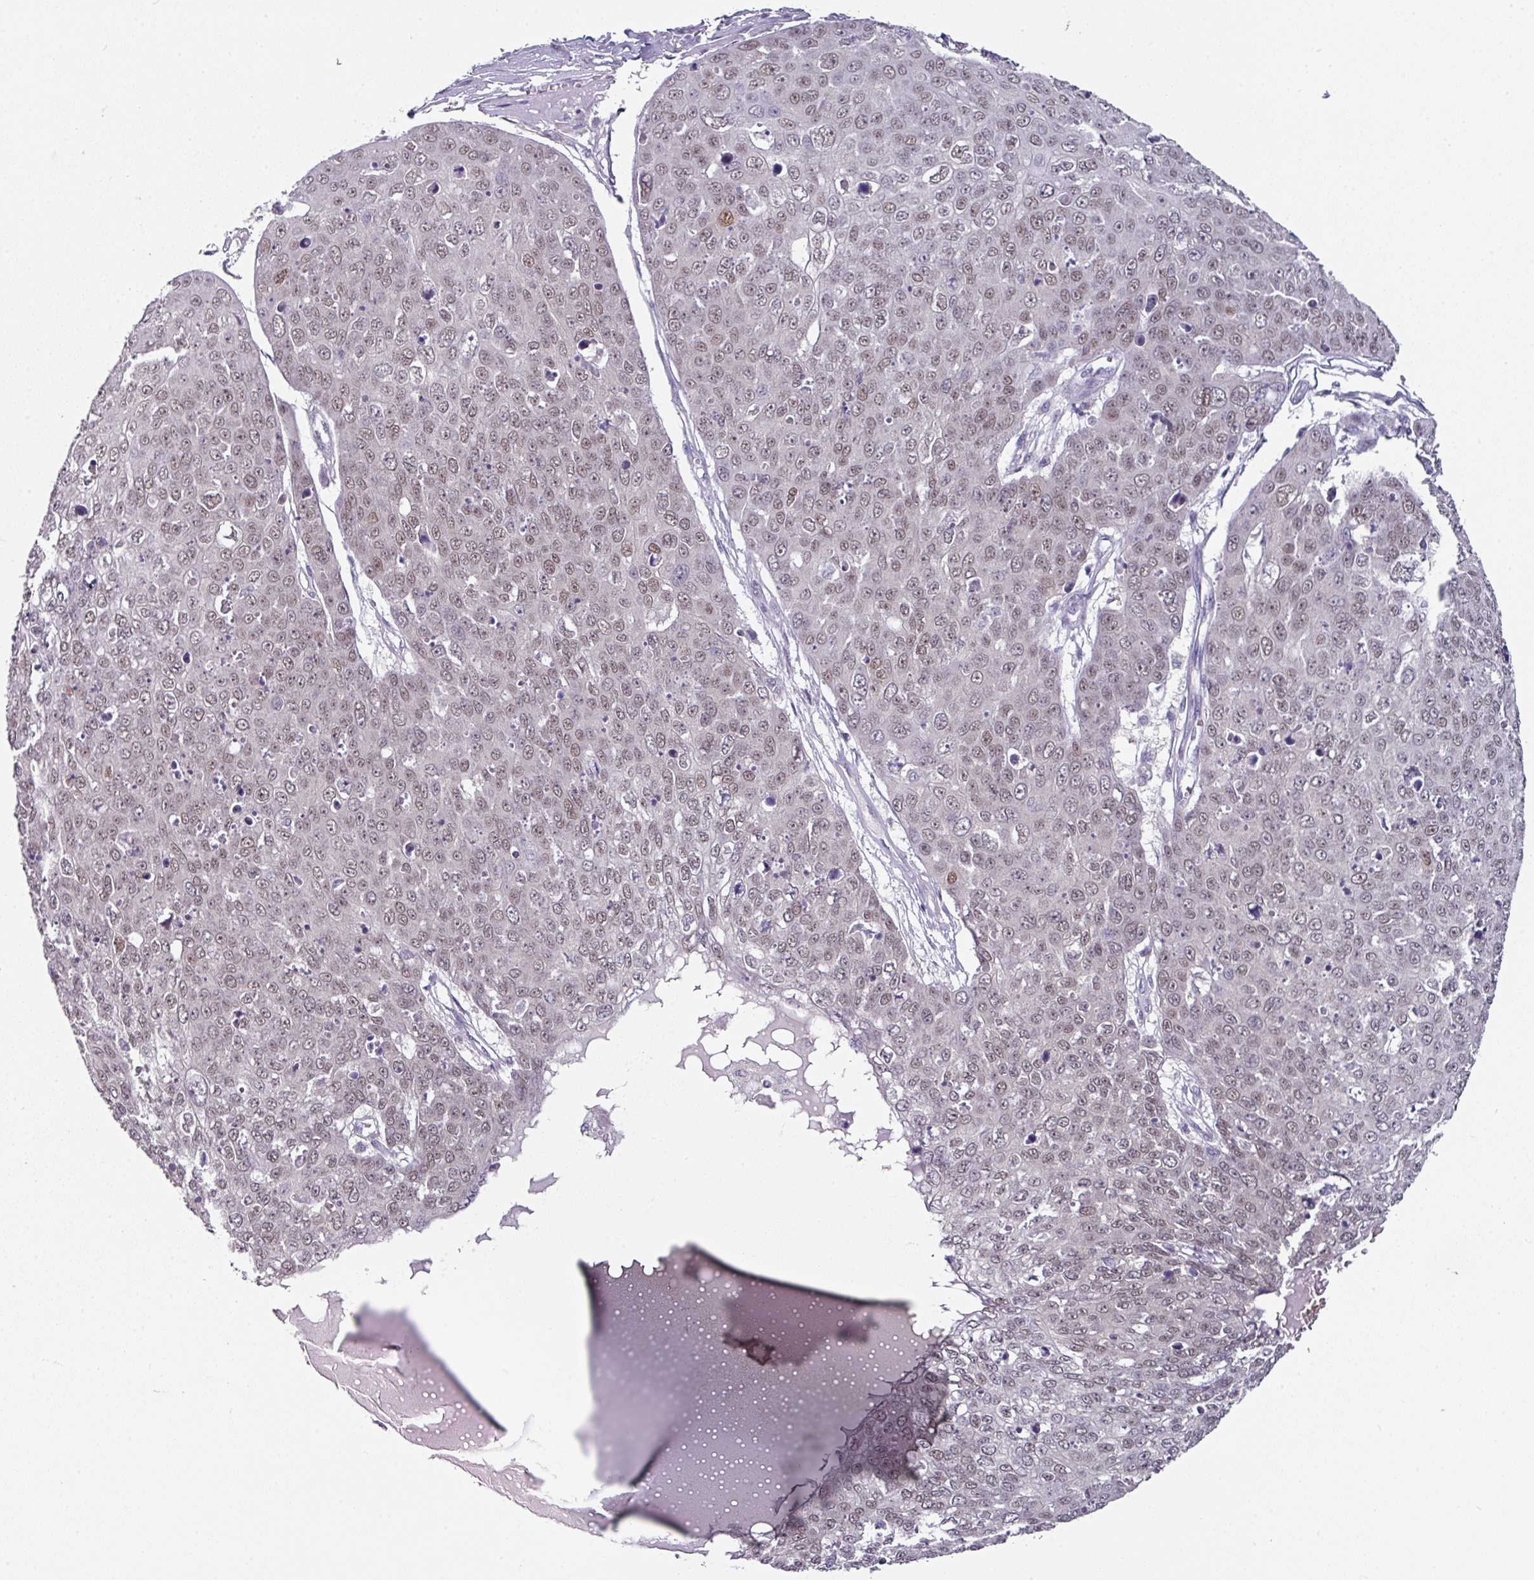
{"staining": {"intensity": "weak", "quantity": ">75%", "location": "nuclear"}, "tissue": "skin cancer", "cell_type": "Tumor cells", "image_type": "cancer", "snomed": [{"axis": "morphology", "description": "Squamous cell carcinoma, NOS"}, {"axis": "topography", "description": "Skin"}], "caption": "This photomicrograph displays squamous cell carcinoma (skin) stained with immunohistochemistry to label a protein in brown. The nuclear of tumor cells show weak positivity for the protein. Nuclei are counter-stained blue.", "gene": "ELK1", "patient": {"sex": "male", "age": 71}}